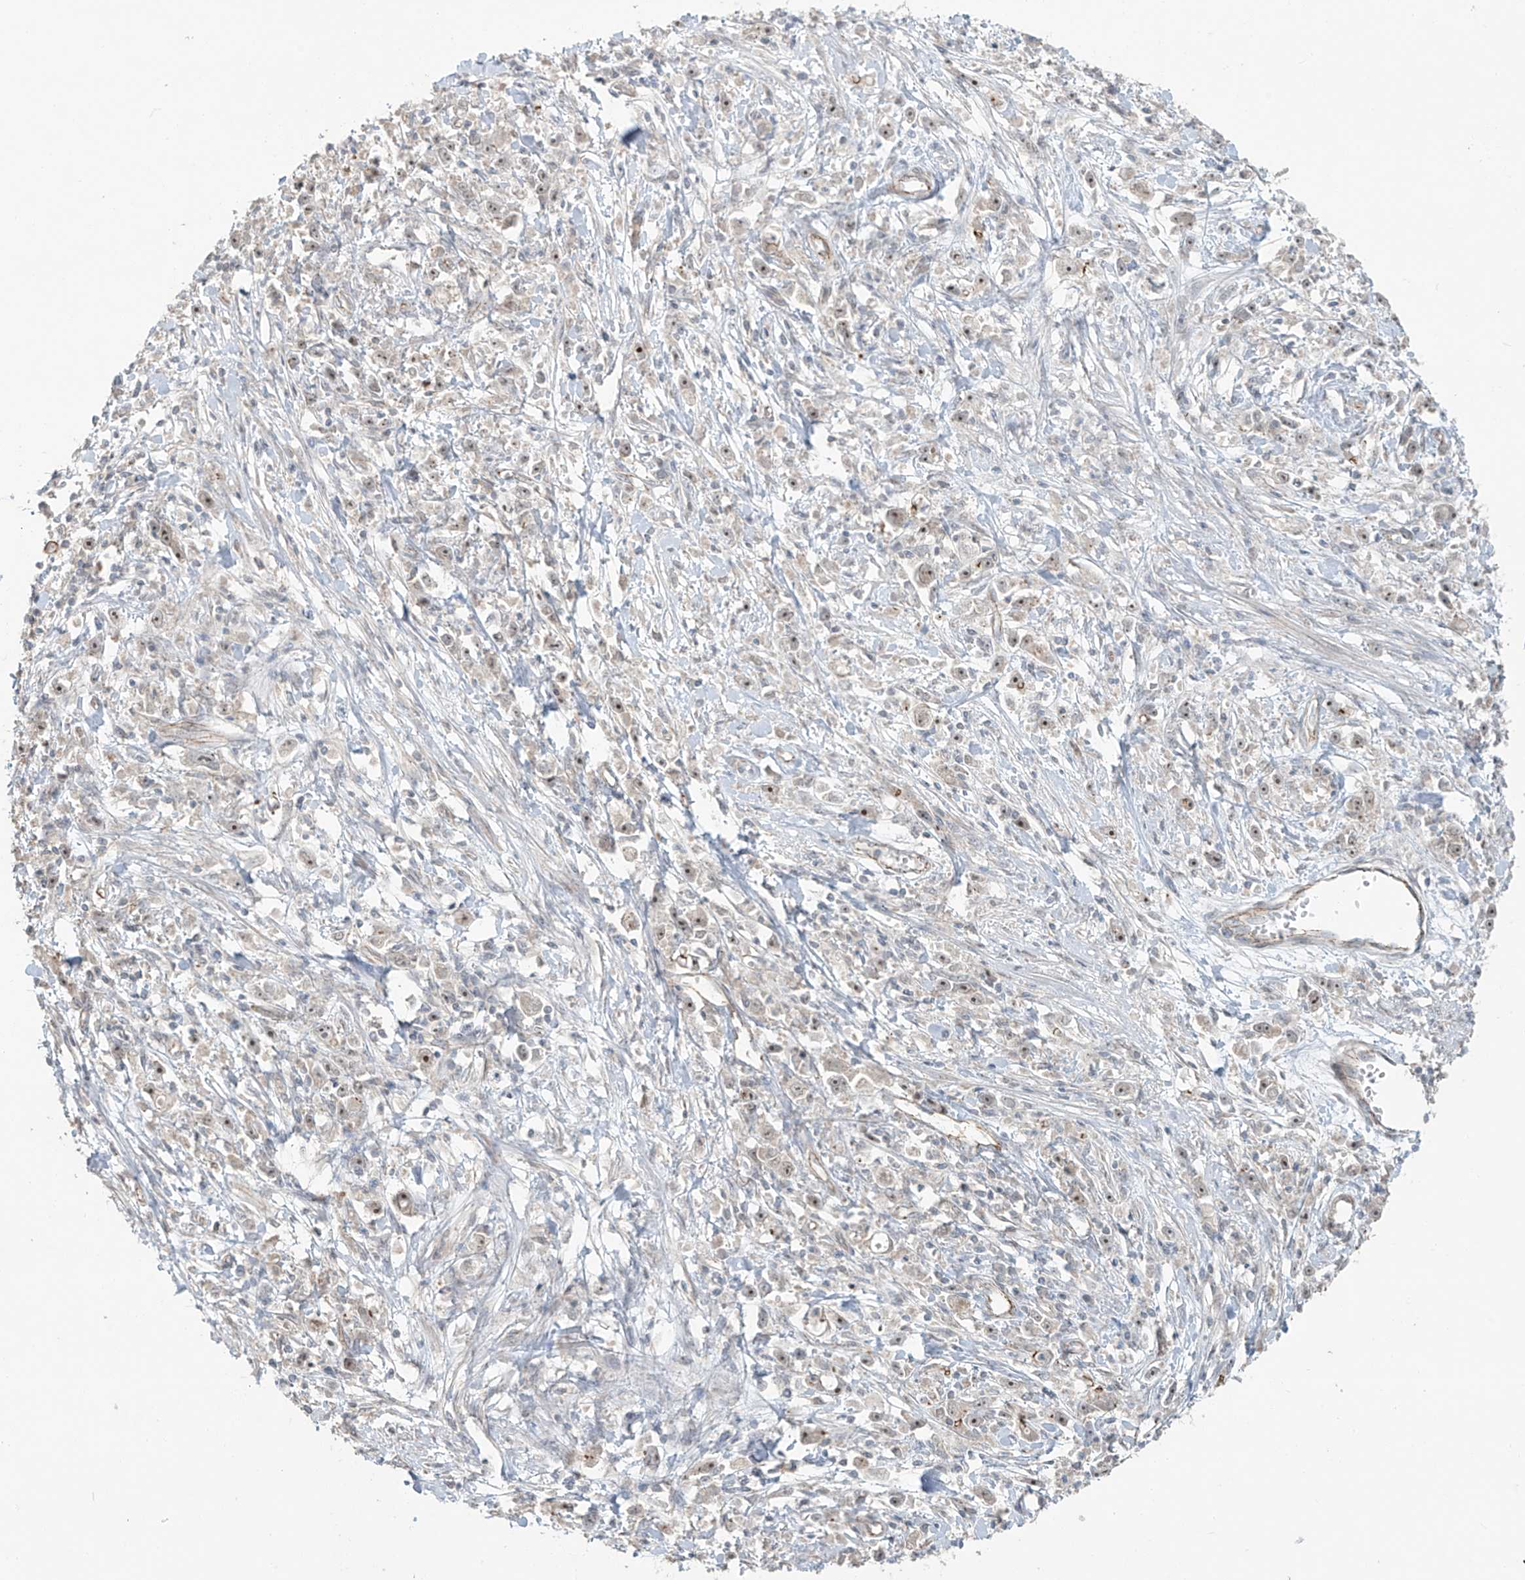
{"staining": {"intensity": "weak", "quantity": ">75%", "location": "nuclear"}, "tissue": "stomach cancer", "cell_type": "Tumor cells", "image_type": "cancer", "snomed": [{"axis": "morphology", "description": "Adenocarcinoma, NOS"}, {"axis": "topography", "description": "Stomach"}], "caption": "Immunohistochemical staining of human stomach cancer reveals low levels of weak nuclear protein expression in about >75% of tumor cells. (Brightfield microscopy of DAB IHC at high magnification).", "gene": "ZNF16", "patient": {"sex": "female", "age": 59}}